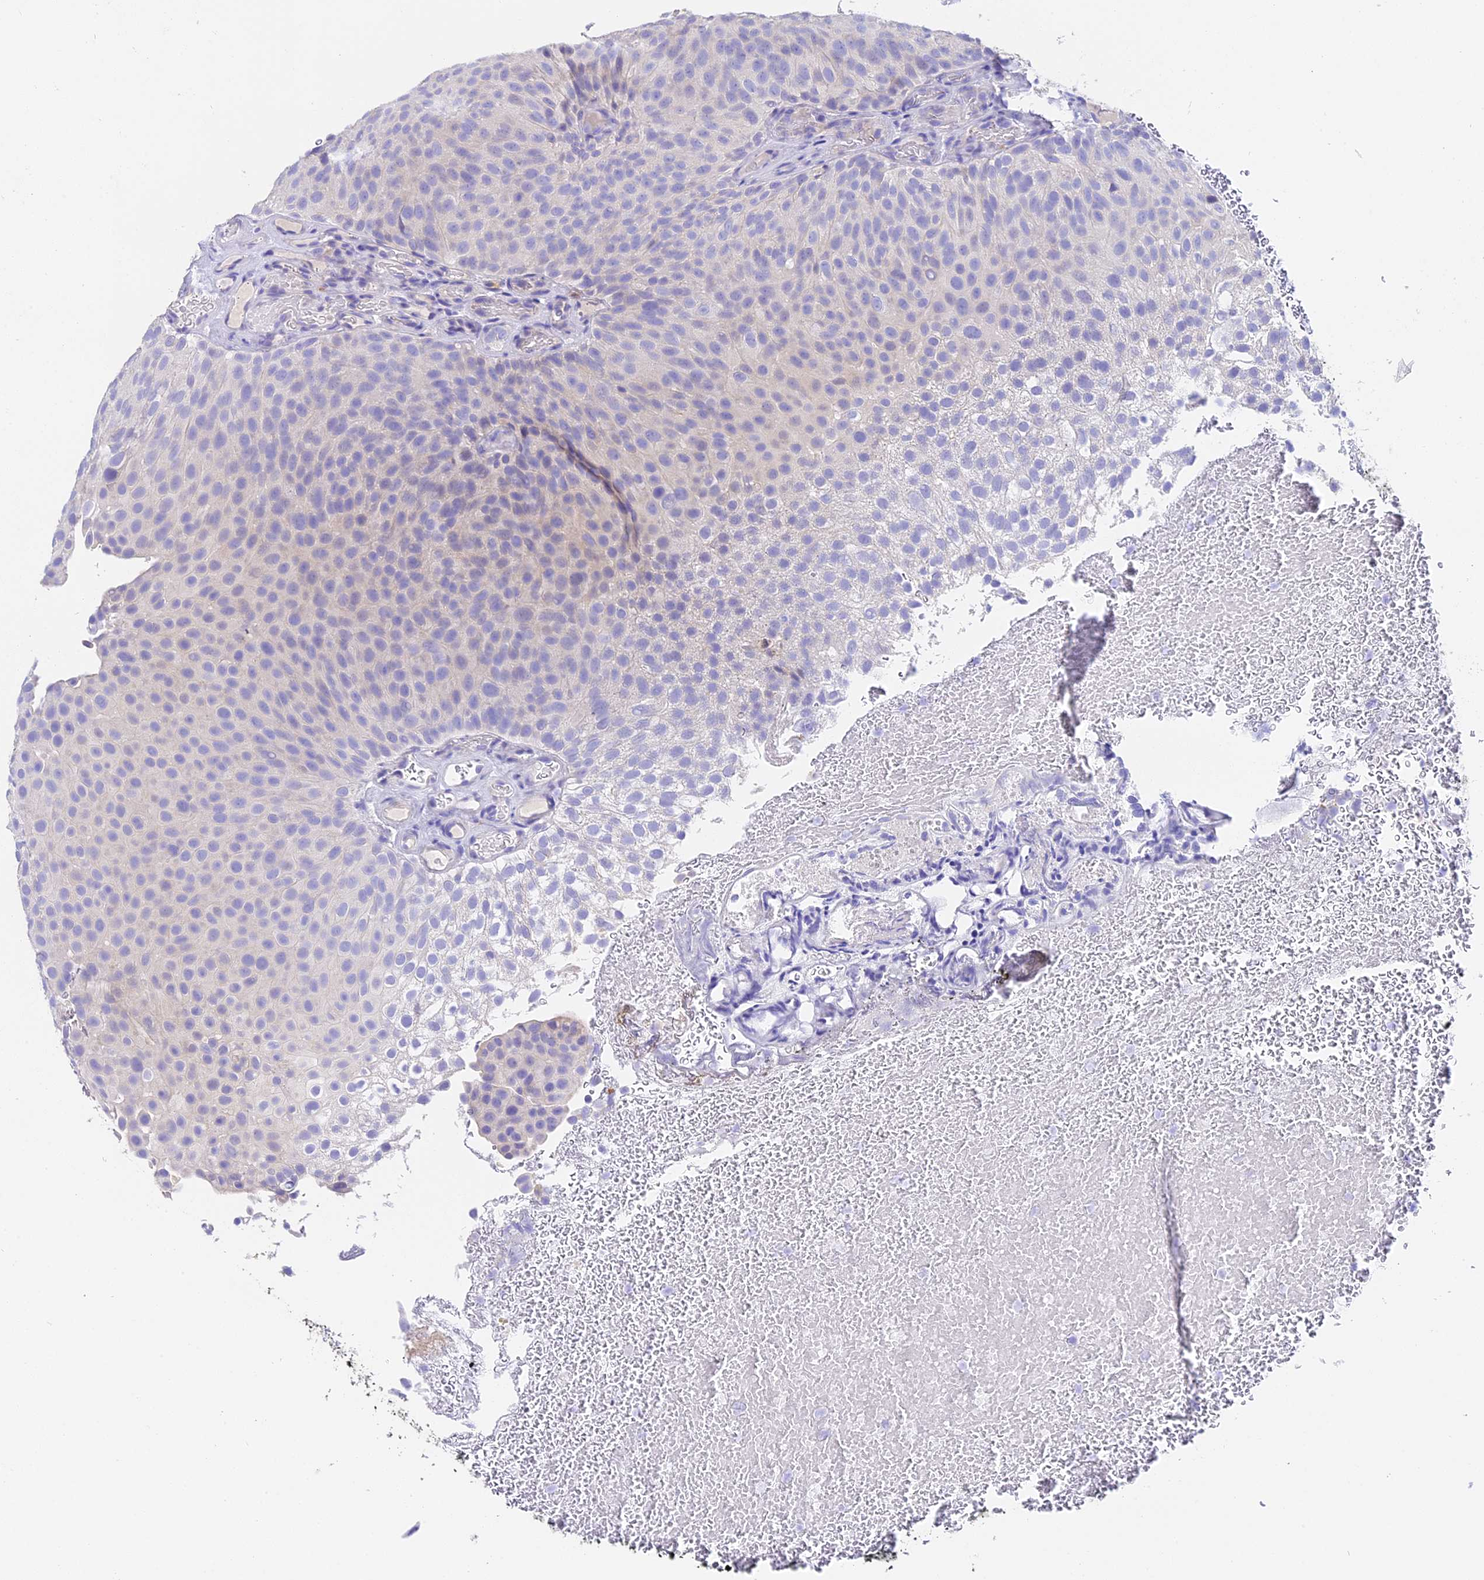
{"staining": {"intensity": "negative", "quantity": "none", "location": "none"}, "tissue": "urothelial cancer", "cell_type": "Tumor cells", "image_type": "cancer", "snomed": [{"axis": "morphology", "description": "Urothelial carcinoma, Low grade"}, {"axis": "topography", "description": "Urinary bladder"}], "caption": "This is an immunohistochemistry (IHC) image of human urothelial carcinoma (low-grade). There is no positivity in tumor cells.", "gene": "LYPD6", "patient": {"sex": "male", "age": 78}}